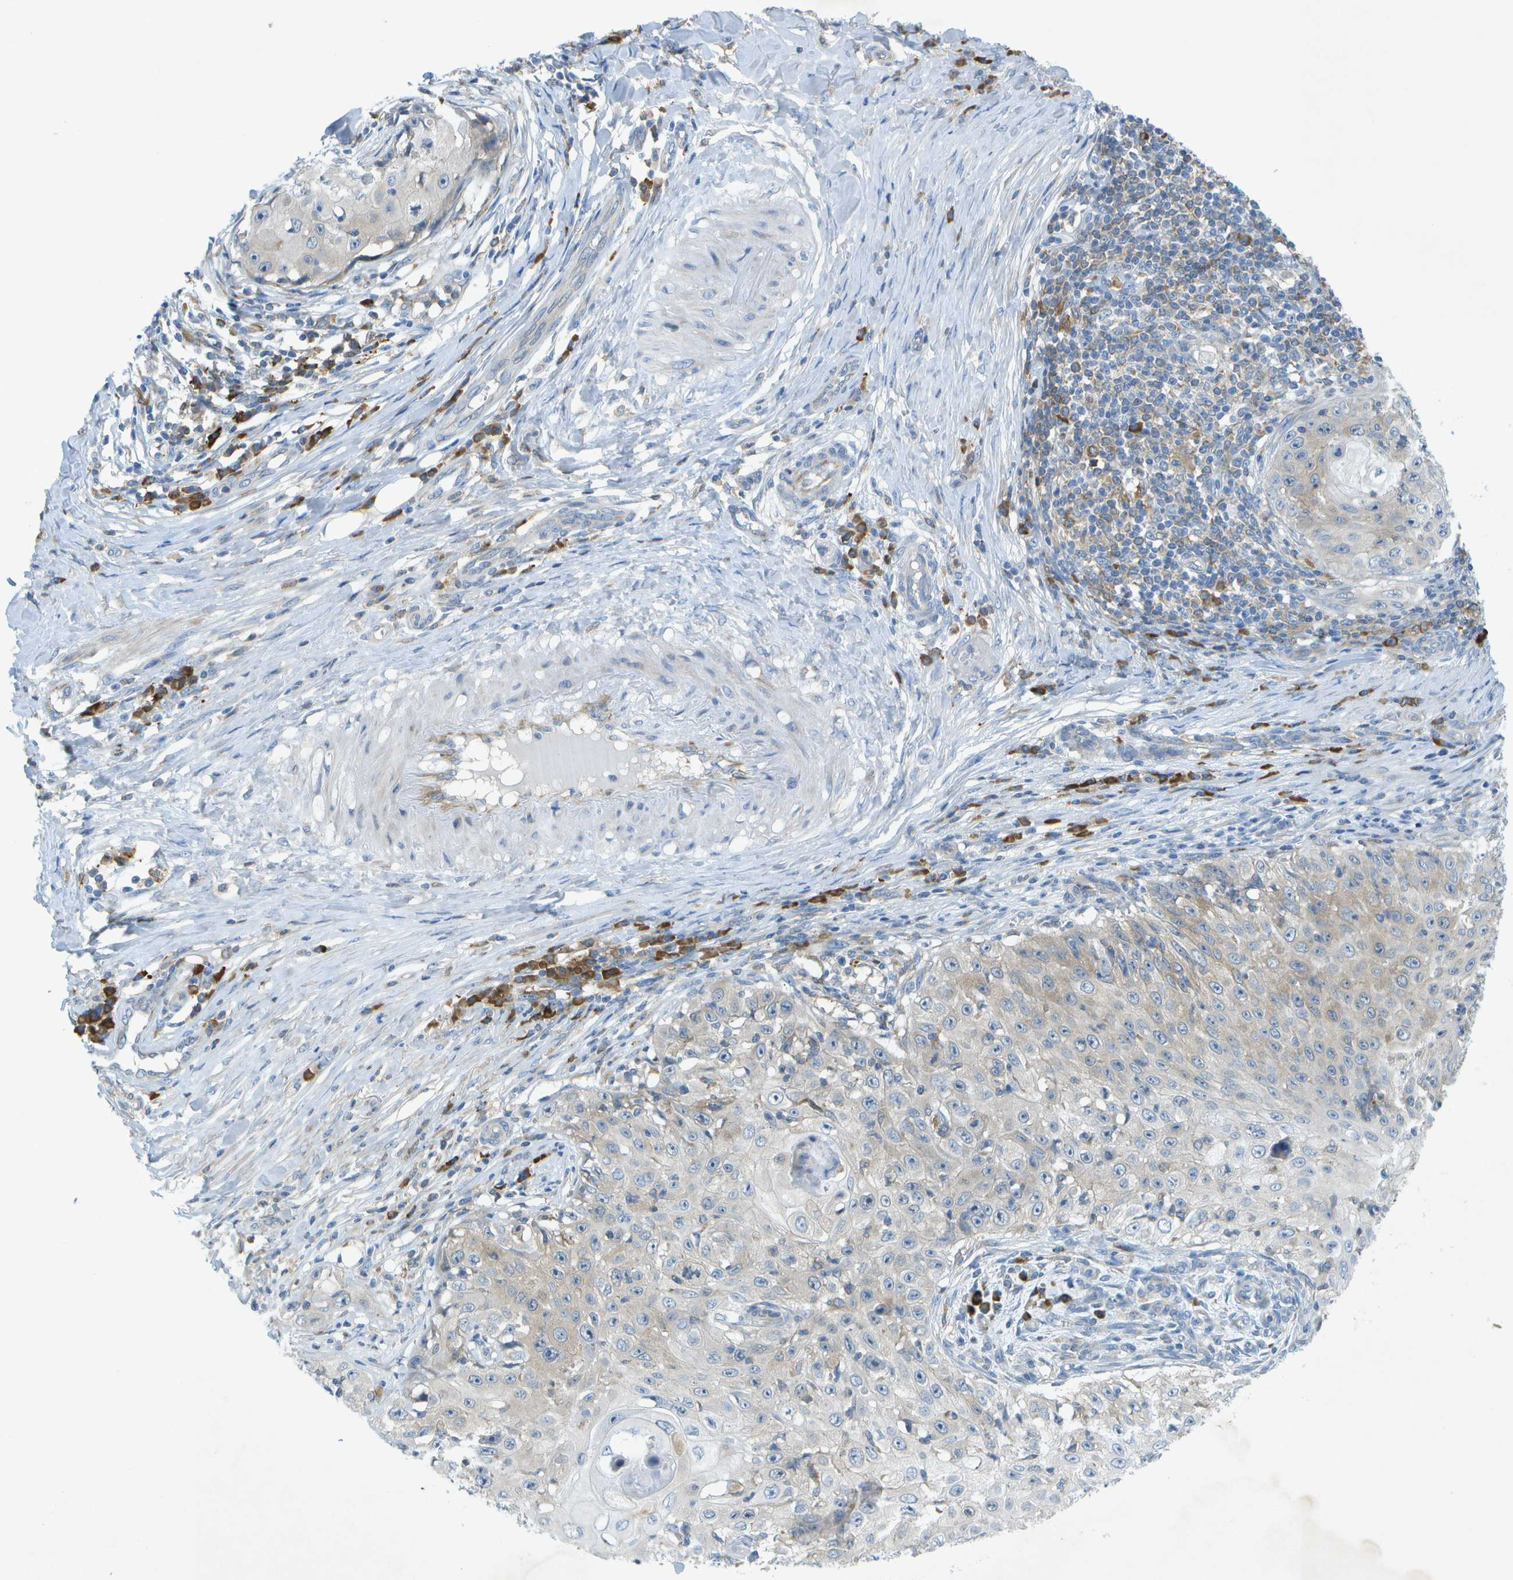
{"staining": {"intensity": "weak", "quantity": "<25%", "location": "cytoplasmic/membranous"}, "tissue": "skin cancer", "cell_type": "Tumor cells", "image_type": "cancer", "snomed": [{"axis": "morphology", "description": "Squamous cell carcinoma, NOS"}, {"axis": "topography", "description": "Skin"}], "caption": "Squamous cell carcinoma (skin) stained for a protein using IHC demonstrates no expression tumor cells.", "gene": "WNK2", "patient": {"sex": "male", "age": 86}}